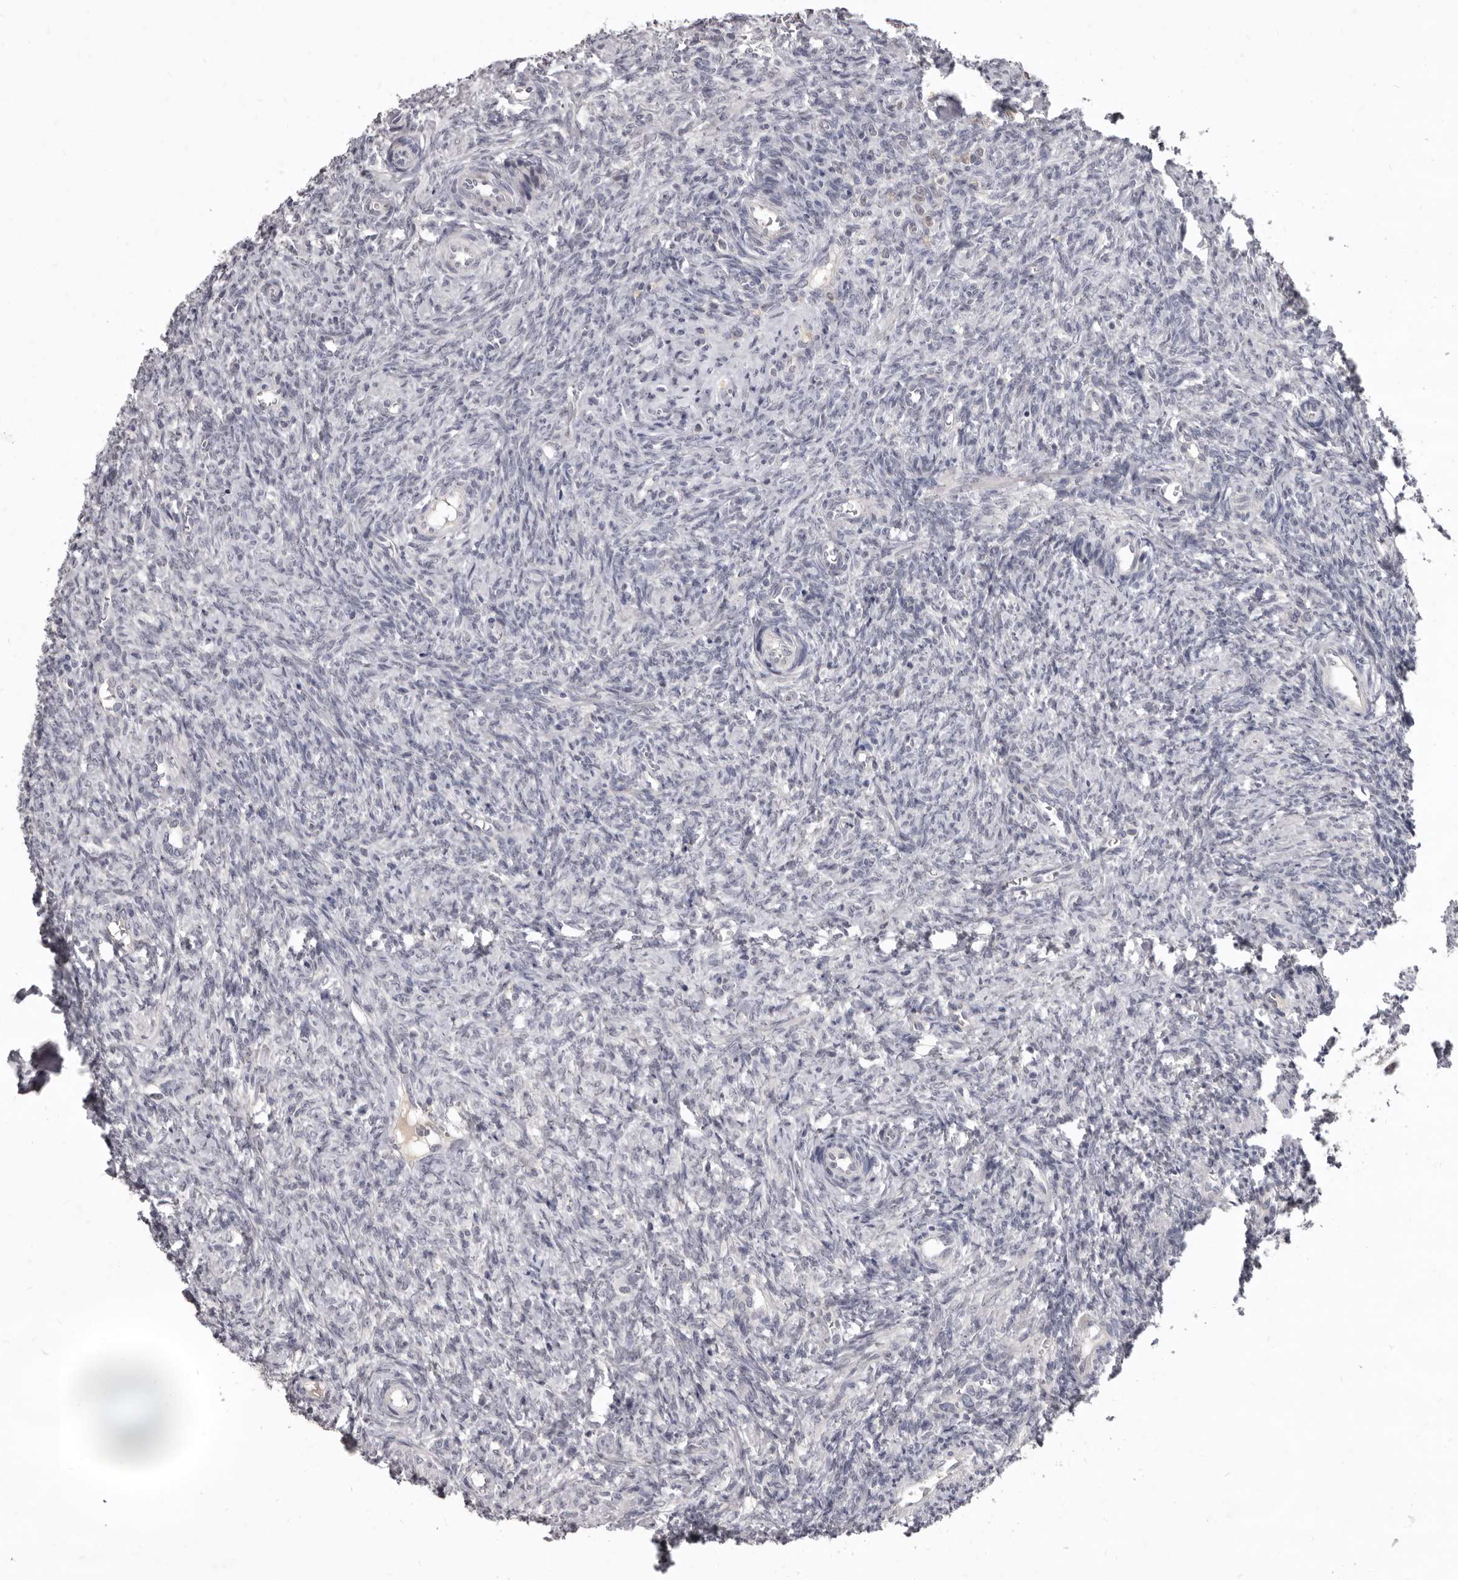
{"staining": {"intensity": "negative", "quantity": "none", "location": "none"}, "tissue": "ovary", "cell_type": "Follicle cells", "image_type": "normal", "snomed": [{"axis": "morphology", "description": "Normal tissue, NOS"}, {"axis": "topography", "description": "Ovary"}], "caption": "Immunohistochemistry of normal ovary reveals no positivity in follicle cells.", "gene": "SULT1E1", "patient": {"sex": "female", "age": 41}}